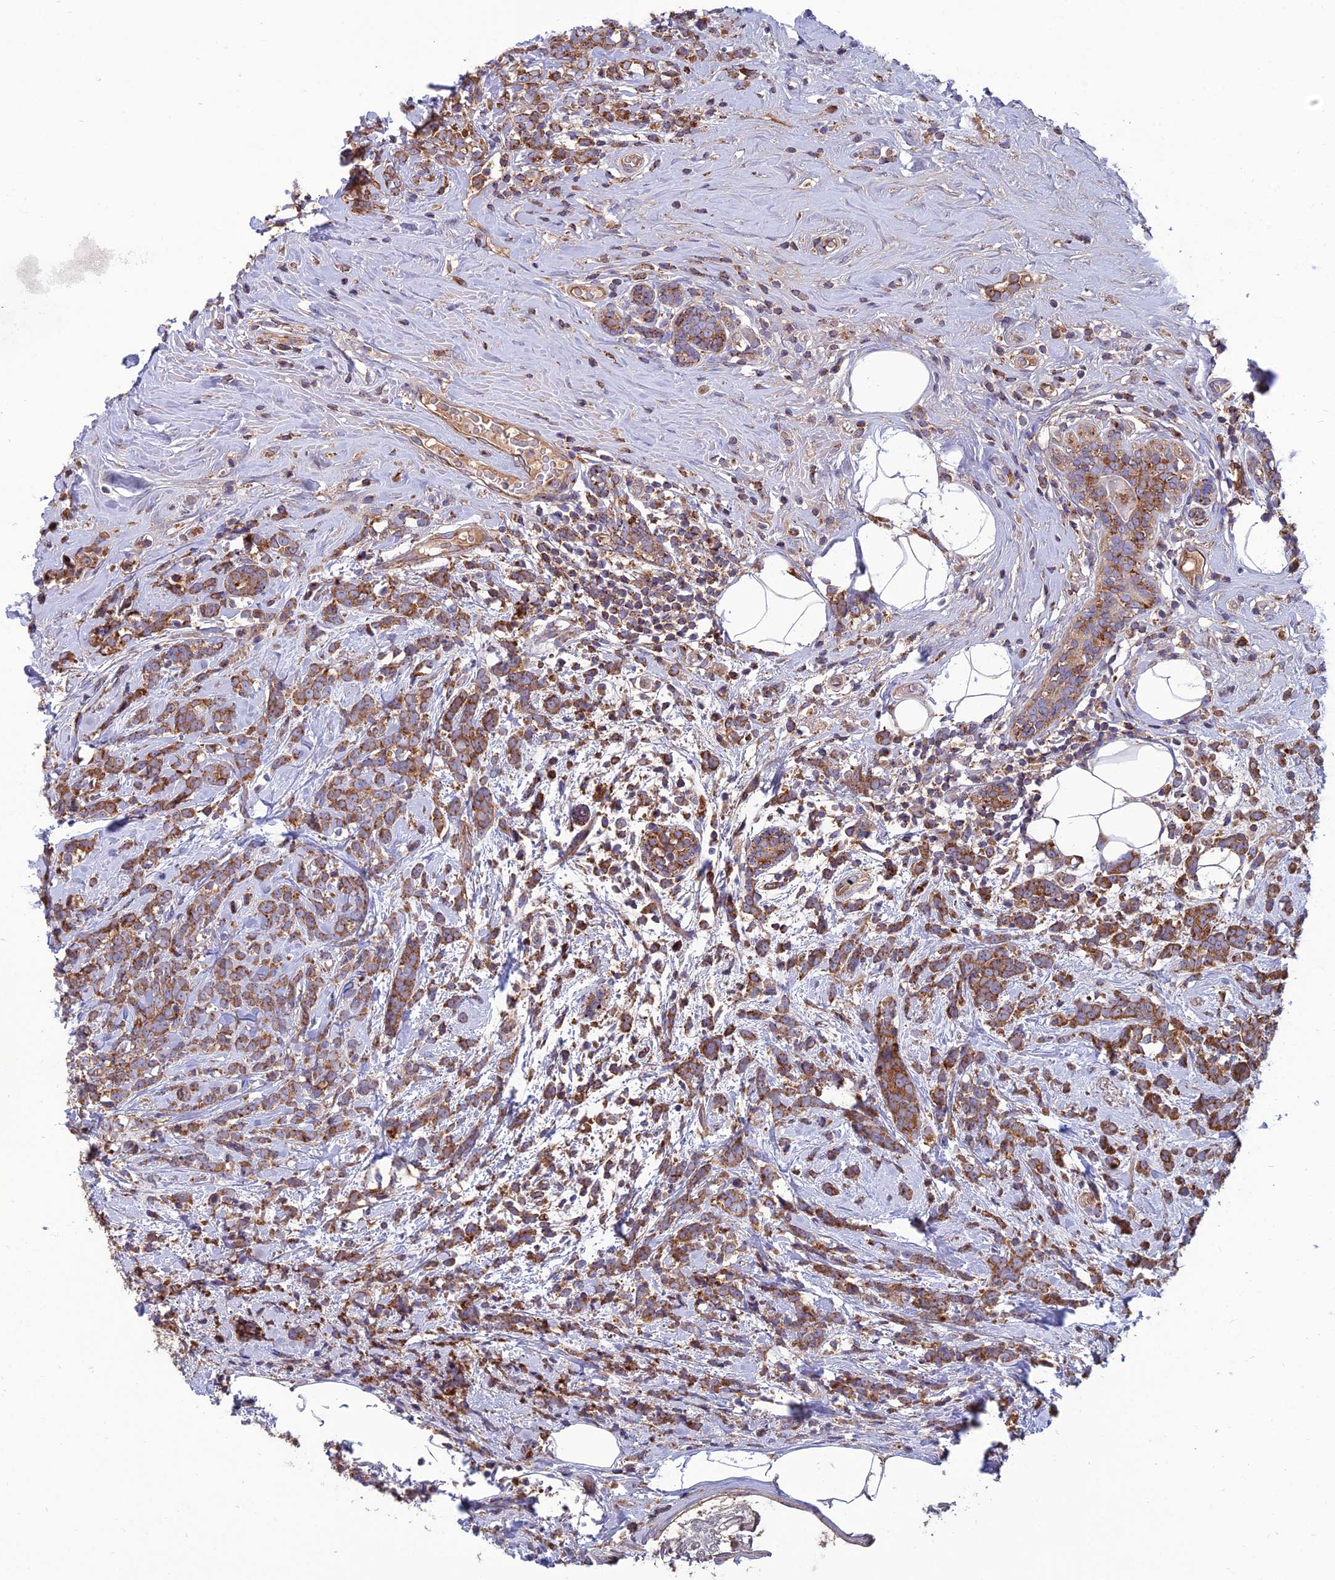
{"staining": {"intensity": "moderate", "quantity": ">75%", "location": "cytoplasmic/membranous"}, "tissue": "breast cancer", "cell_type": "Tumor cells", "image_type": "cancer", "snomed": [{"axis": "morphology", "description": "Lobular carcinoma"}, {"axis": "topography", "description": "Breast"}], "caption": "A brown stain labels moderate cytoplasmic/membranous positivity of a protein in human breast cancer (lobular carcinoma) tumor cells.", "gene": "LNPEP", "patient": {"sex": "female", "age": 58}}